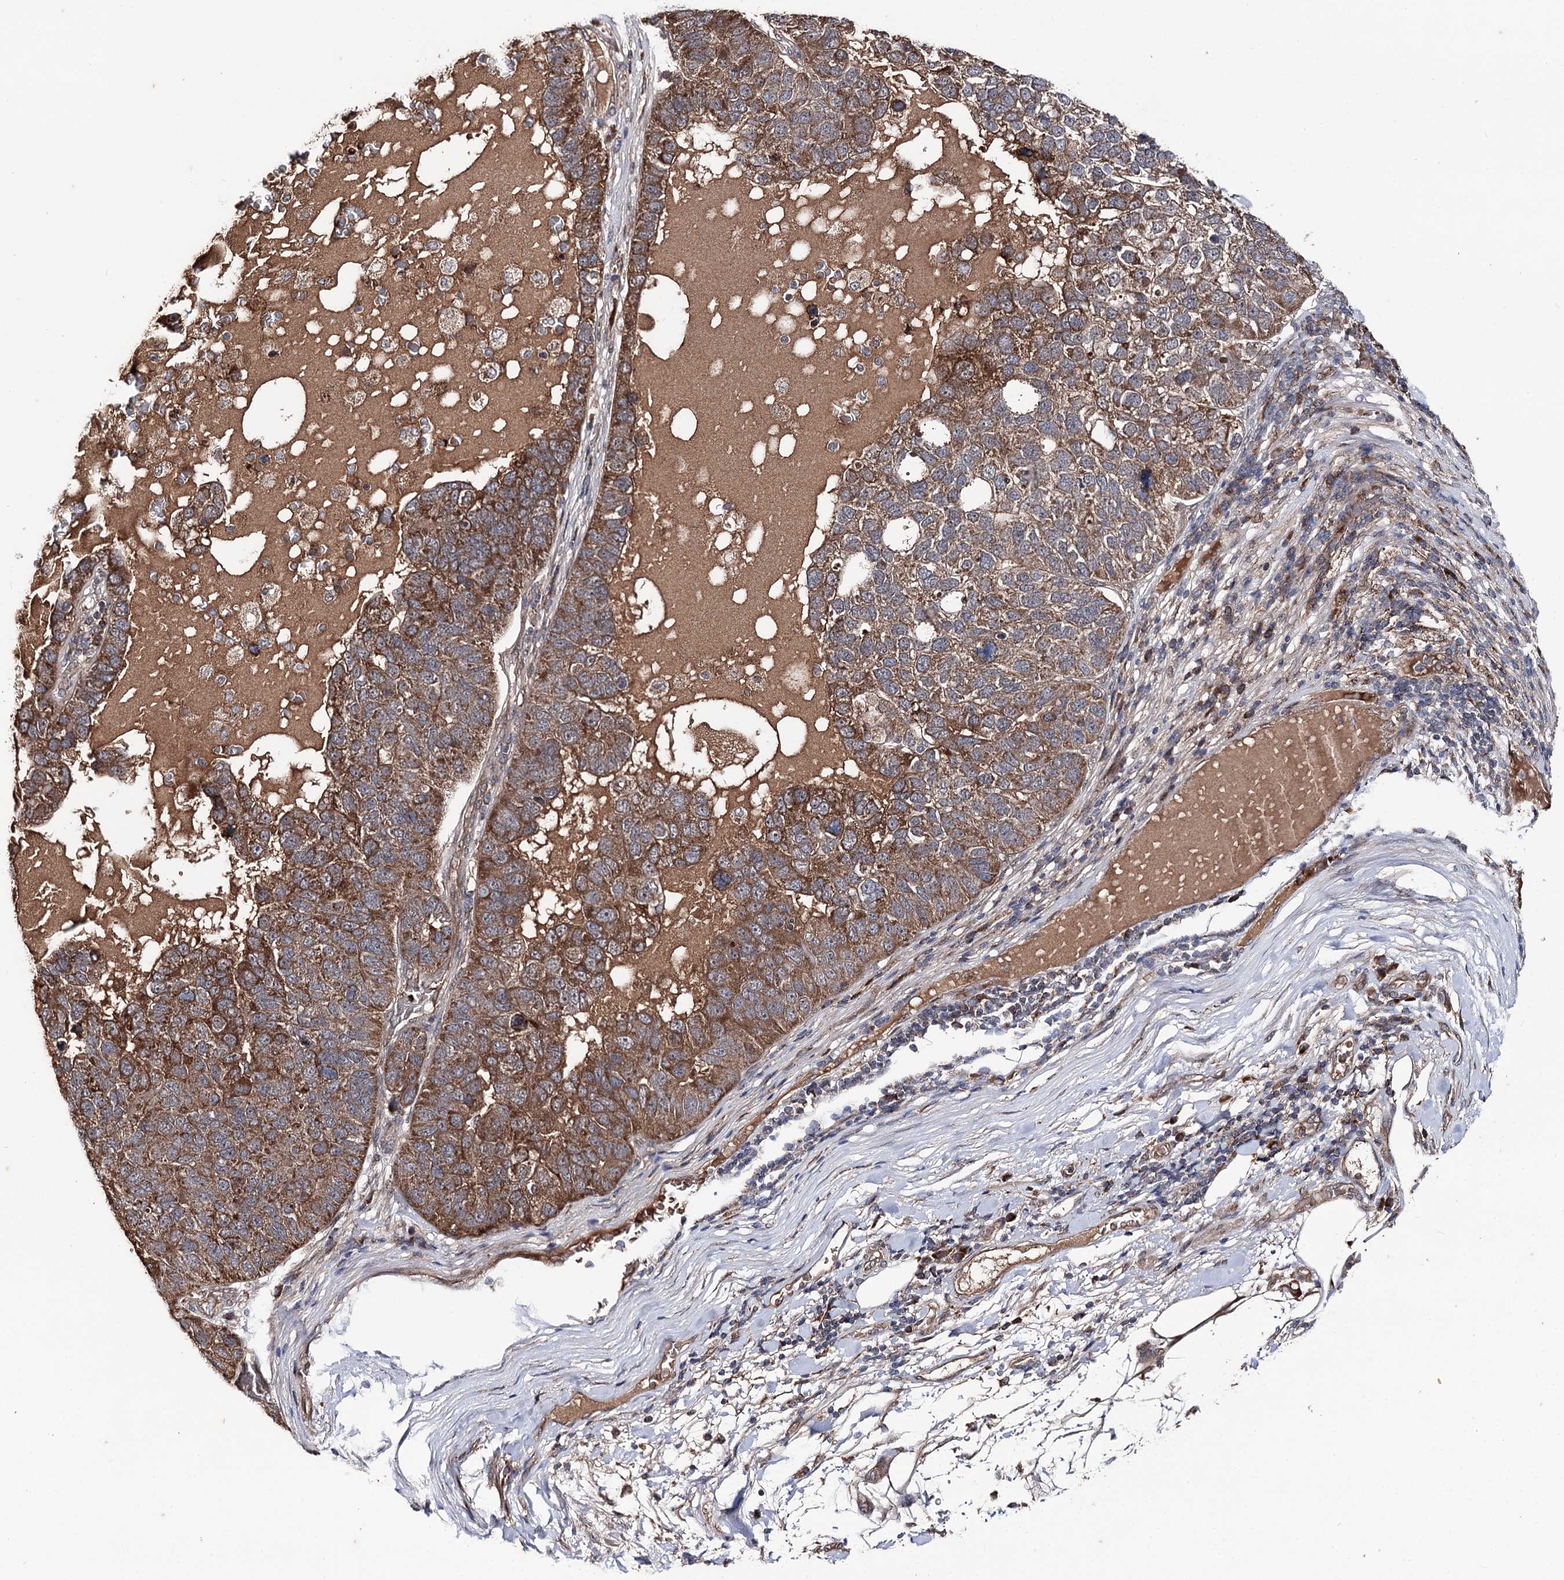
{"staining": {"intensity": "strong", "quantity": ">75%", "location": "cytoplasmic/membranous"}, "tissue": "pancreatic cancer", "cell_type": "Tumor cells", "image_type": "cancer", "snomed": [{"axis": "morphology", "description": "Adenocarcinoma, NOS"}, {"axis": "topography", "description": "Pancreas"}], "caption": "Strong cytoplasmic/membranous protein positivity is present in approximately >75% of tumor cells in pancreatic cancer (adenocarcinoma). Ihc stains the protein of interest in brown and the nuclei are stained blue.", "gene": "MSANTD2", "patient": {"sex": "female", "age": 61}}